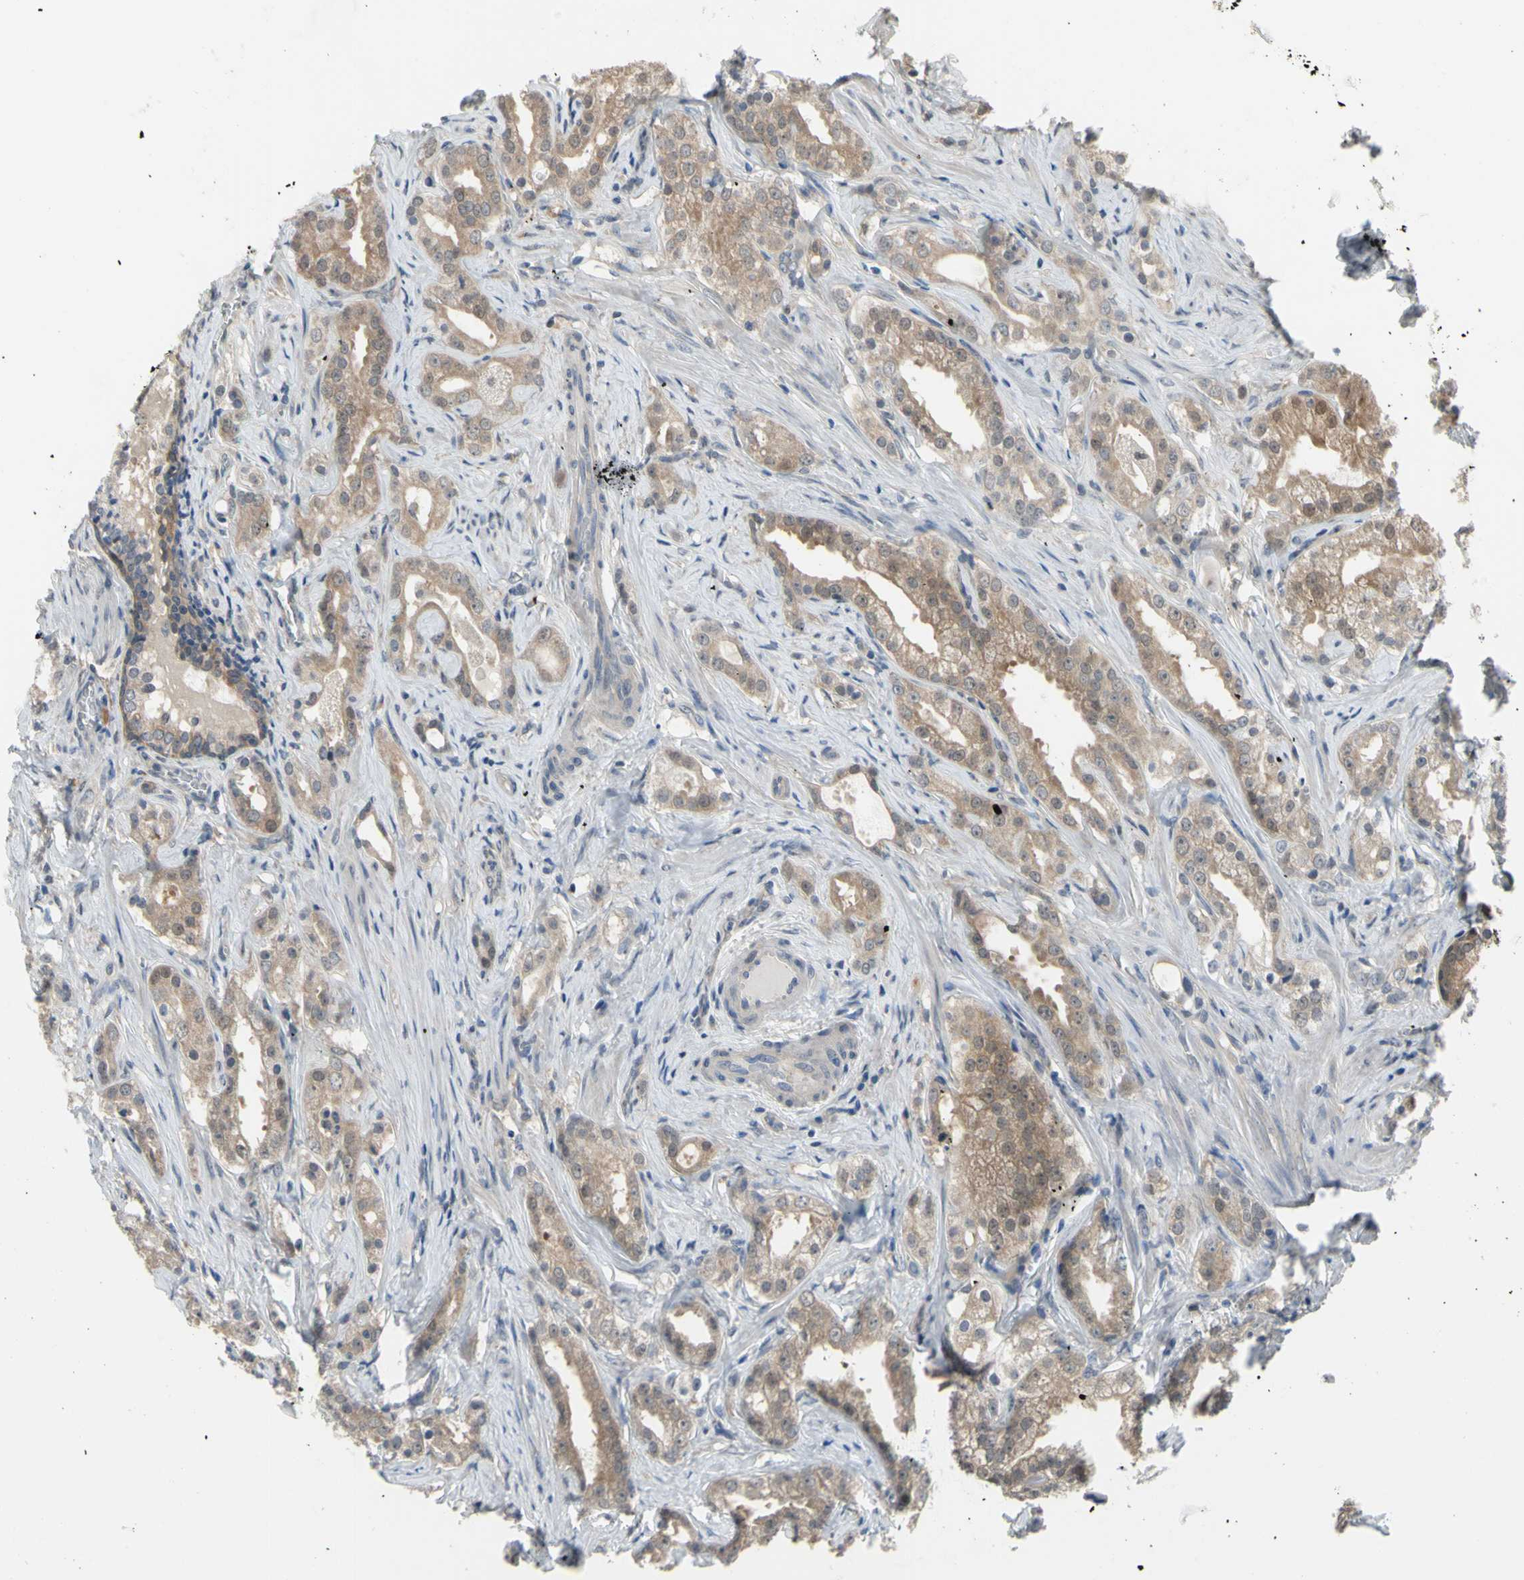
{"staining": {"intensity": "moderate", "quantity": ">75%", "location": "cytoplasmic/membranous"}, "tissue": "prostate cancer", "cell_type": "Tumor cells", "image_type": "cancer", "snomed": [{"axis": "morphology", "description": "Adenocarcinoma, Low grade"}, {"axis": "topography", "description": "Prostate"}], "caption": "Brown immunohistochemical staining in human prostate cancer (low-grade adenocarcinoma) displays moderate cytoplasmic/membranous positivity in about >75% of tumor cells. The protein of interest is shown in brown color, while the nuclei are stained blue.", "gene": "HSPA4", "patient": {"sex": "male", "age": 59}}